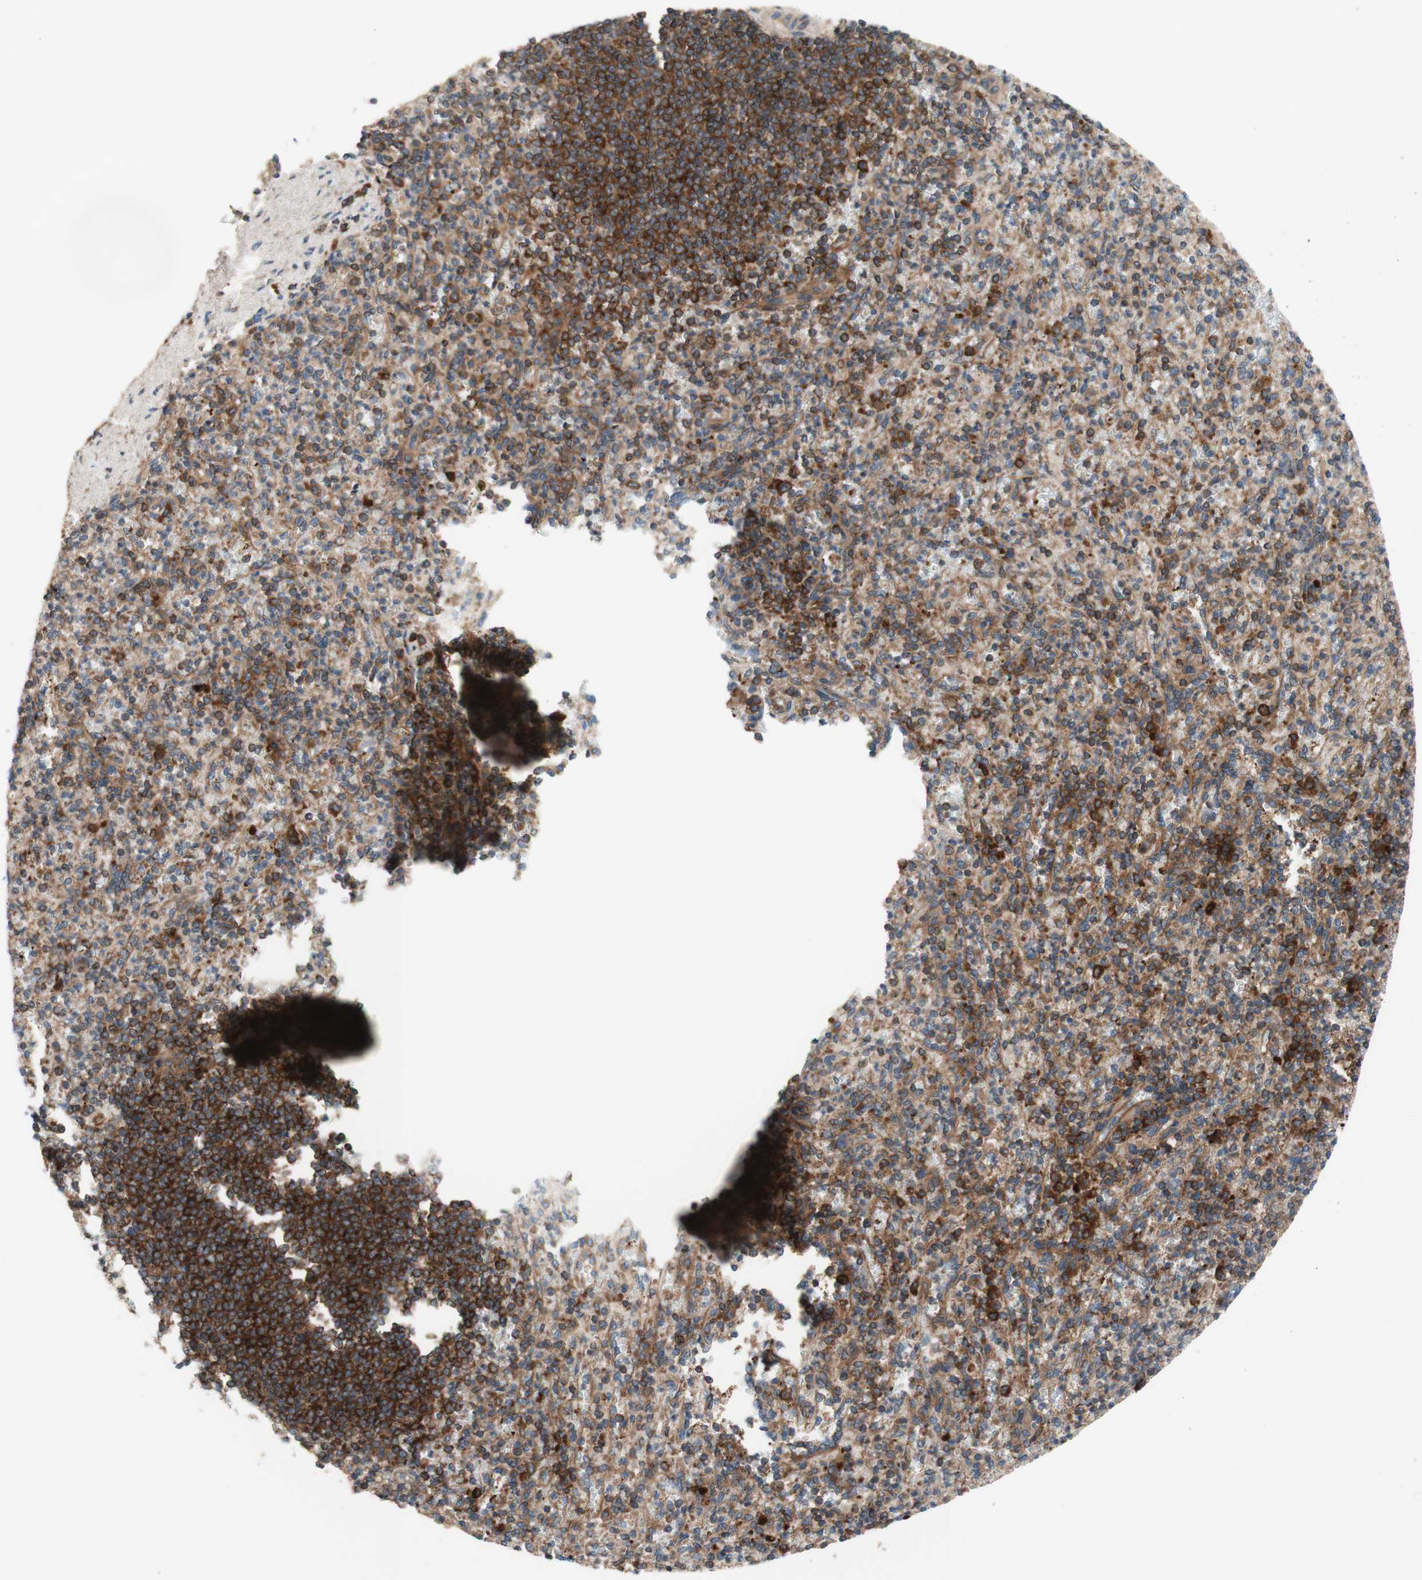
{"staining": {"intensity": "moderate", "quantity": ">75%", "location": "cytoplasmic/membranous"}, "tissue": "spleen", "cell_type": "Cells in red pulp", "image_type": "normal", "snomed": [{"axis": "morphology", "description": "Normal tissue, NOS"}, {"axis": "topography", "description": "Spleen"}], "caption": "This micrograph exhibits normal spleen stained with IHC to label a protein in brown. The cytoplasmic/membranous of cells in red pulp show moderate positivity for the protein. Nuclei are counter-stained blue.", "gene": "CCN4", "patient": {"sex": "female", "age": 74}}